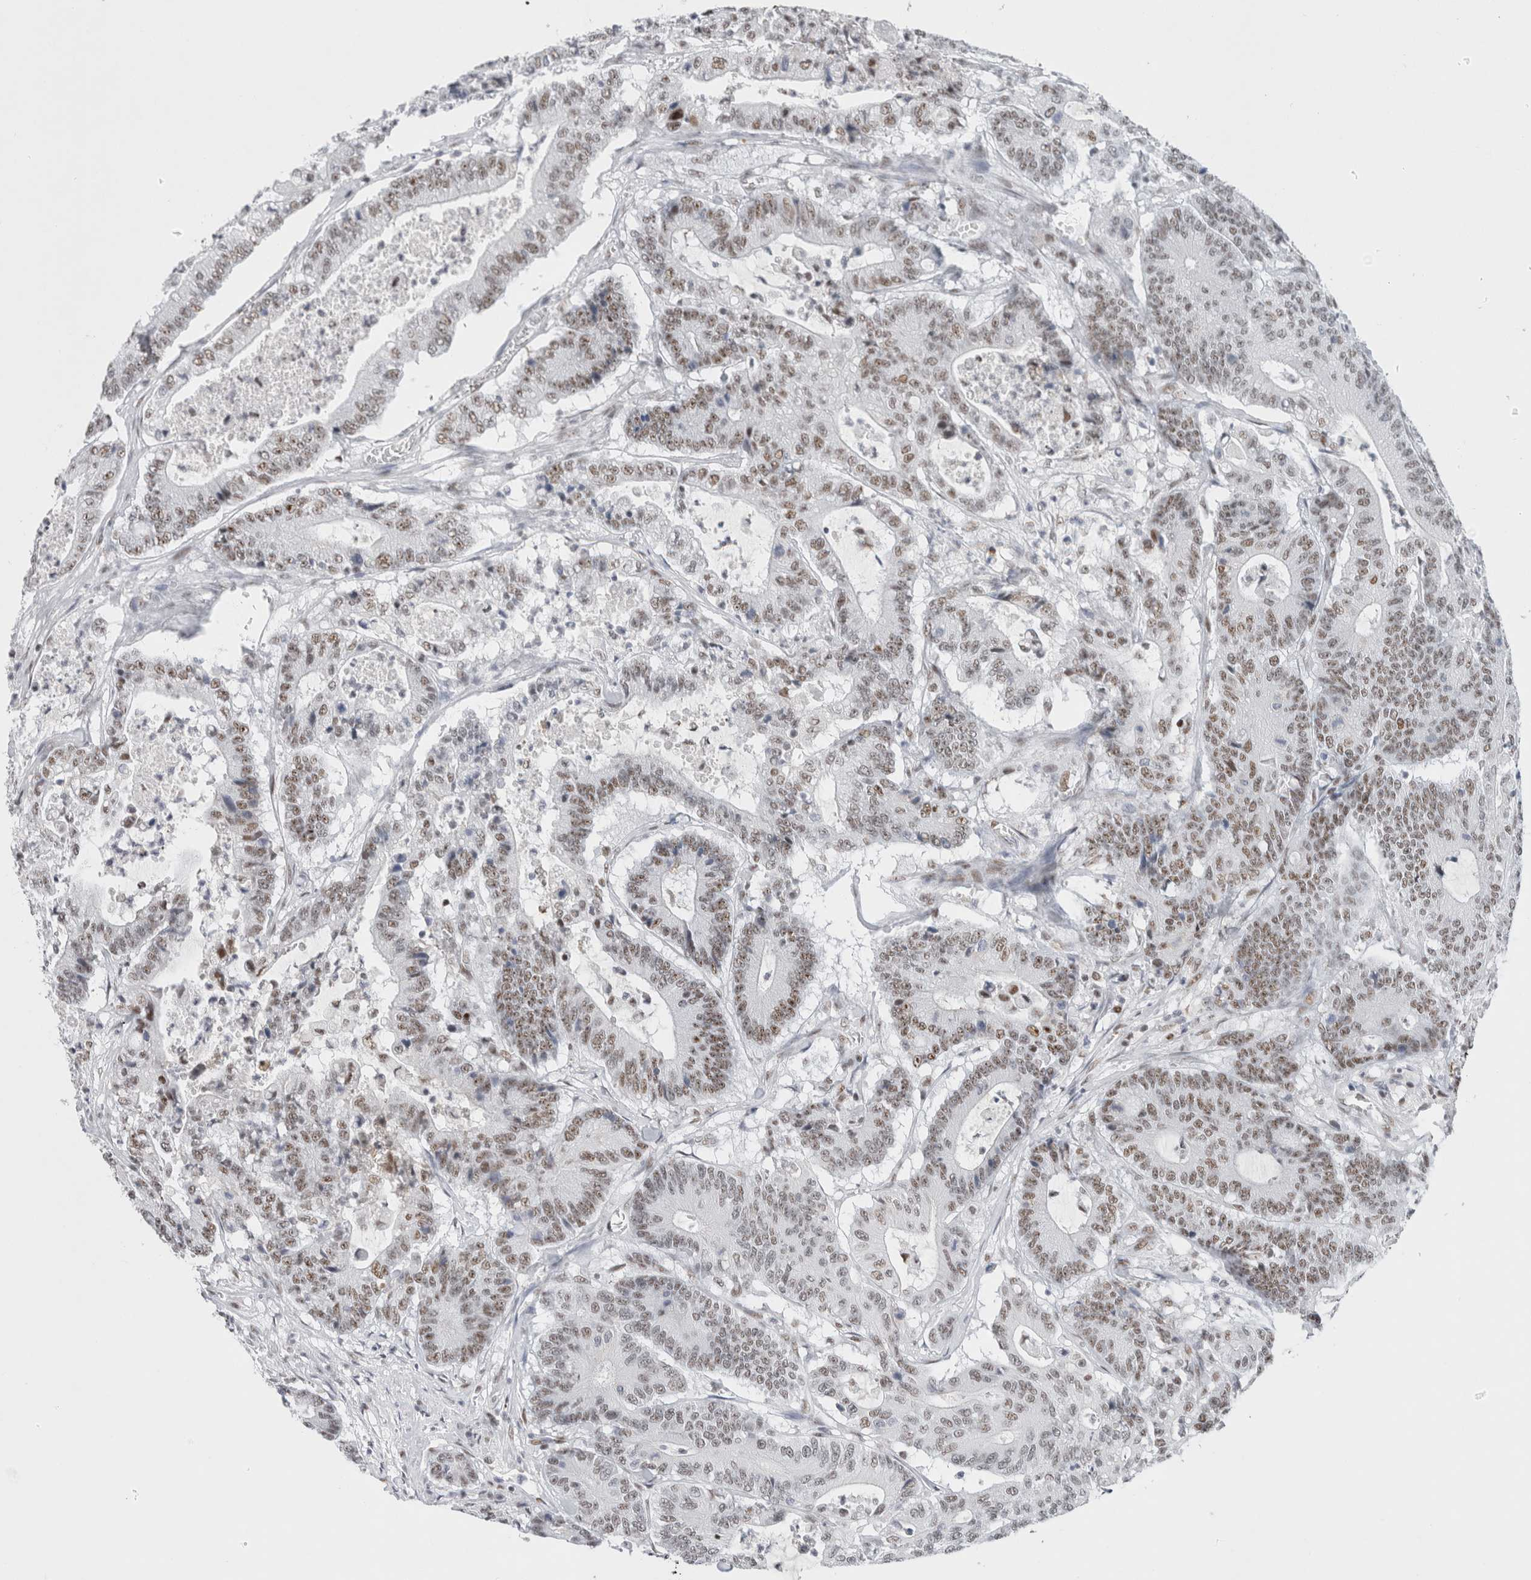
{"staining": {"intensity": "moderate", "quantity": ">75%", "location": "nuclear"}, "tissue": "colorectal cancer", "cell_type": "Tumor cells", "image_type": "cancer", "snomed": [{"axis": "morphology", "description": "Adenocarcinoma, NOS"}, {"axis": "topography", "description": "Colon"}], "caption": "Protein staining of colorectal cancer (adenocarcinoma) tissue shows moderate nuclear expression in about >75% of tumor cells.", "gene": "COPS7A", "patient": {"sex": "female", "age": 84}}